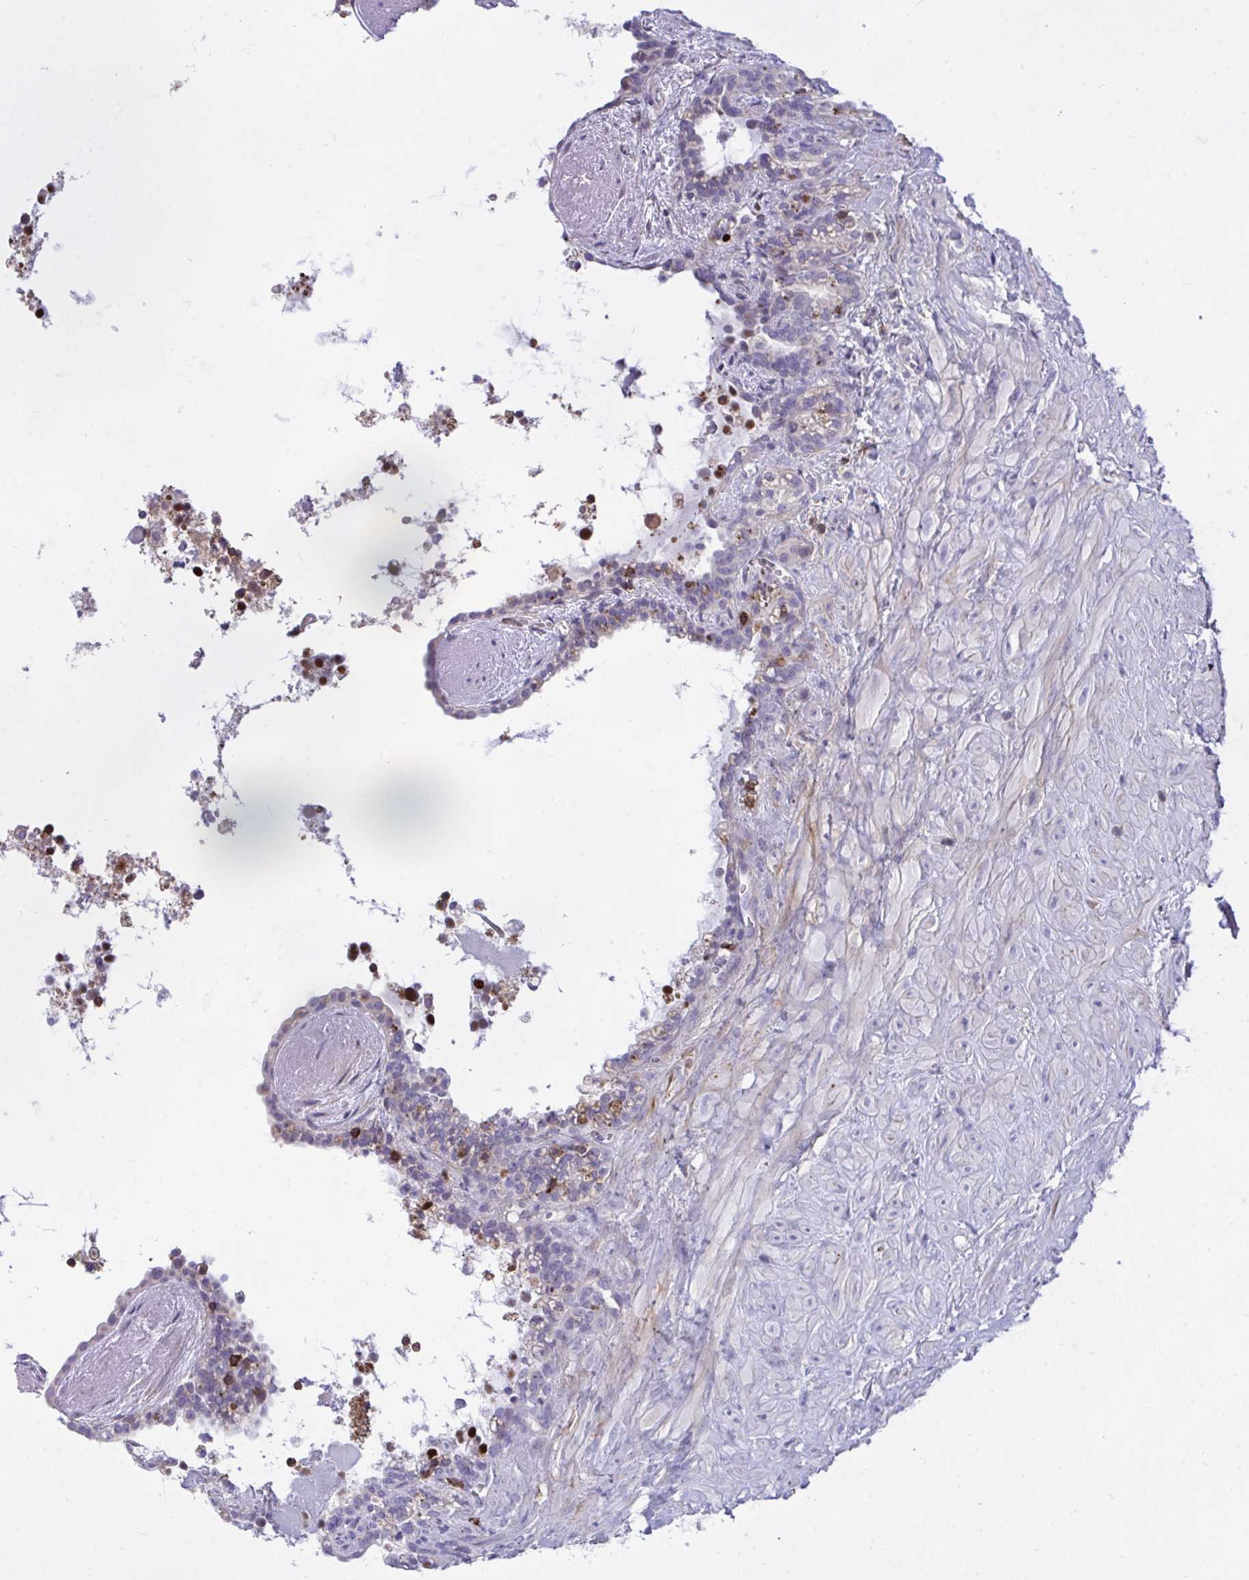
{"staining": {"intensity": "negative", "quantity": "none", "location": "none"}, "tissue": "seminal vesicle", "cell_type": "Glandular cells", "image_type": "normal", "snomed": [{"axis": "morphology", "description": "Normal tissue, NOS"}, {"axis": "topography", "description": "Seminal veicle"}], "caption": "A histopathology image of human seminal vesicle is negative for staining in glandular cells. Brightfield microscopy of immunohistochemistry stained with DAB (3,3'-diaminobenzidine) (brown) and hematoxylin (blue), captured at high magnification.", "gene": "AP5M1", "patient": {"sex": "male", "age": 76}}